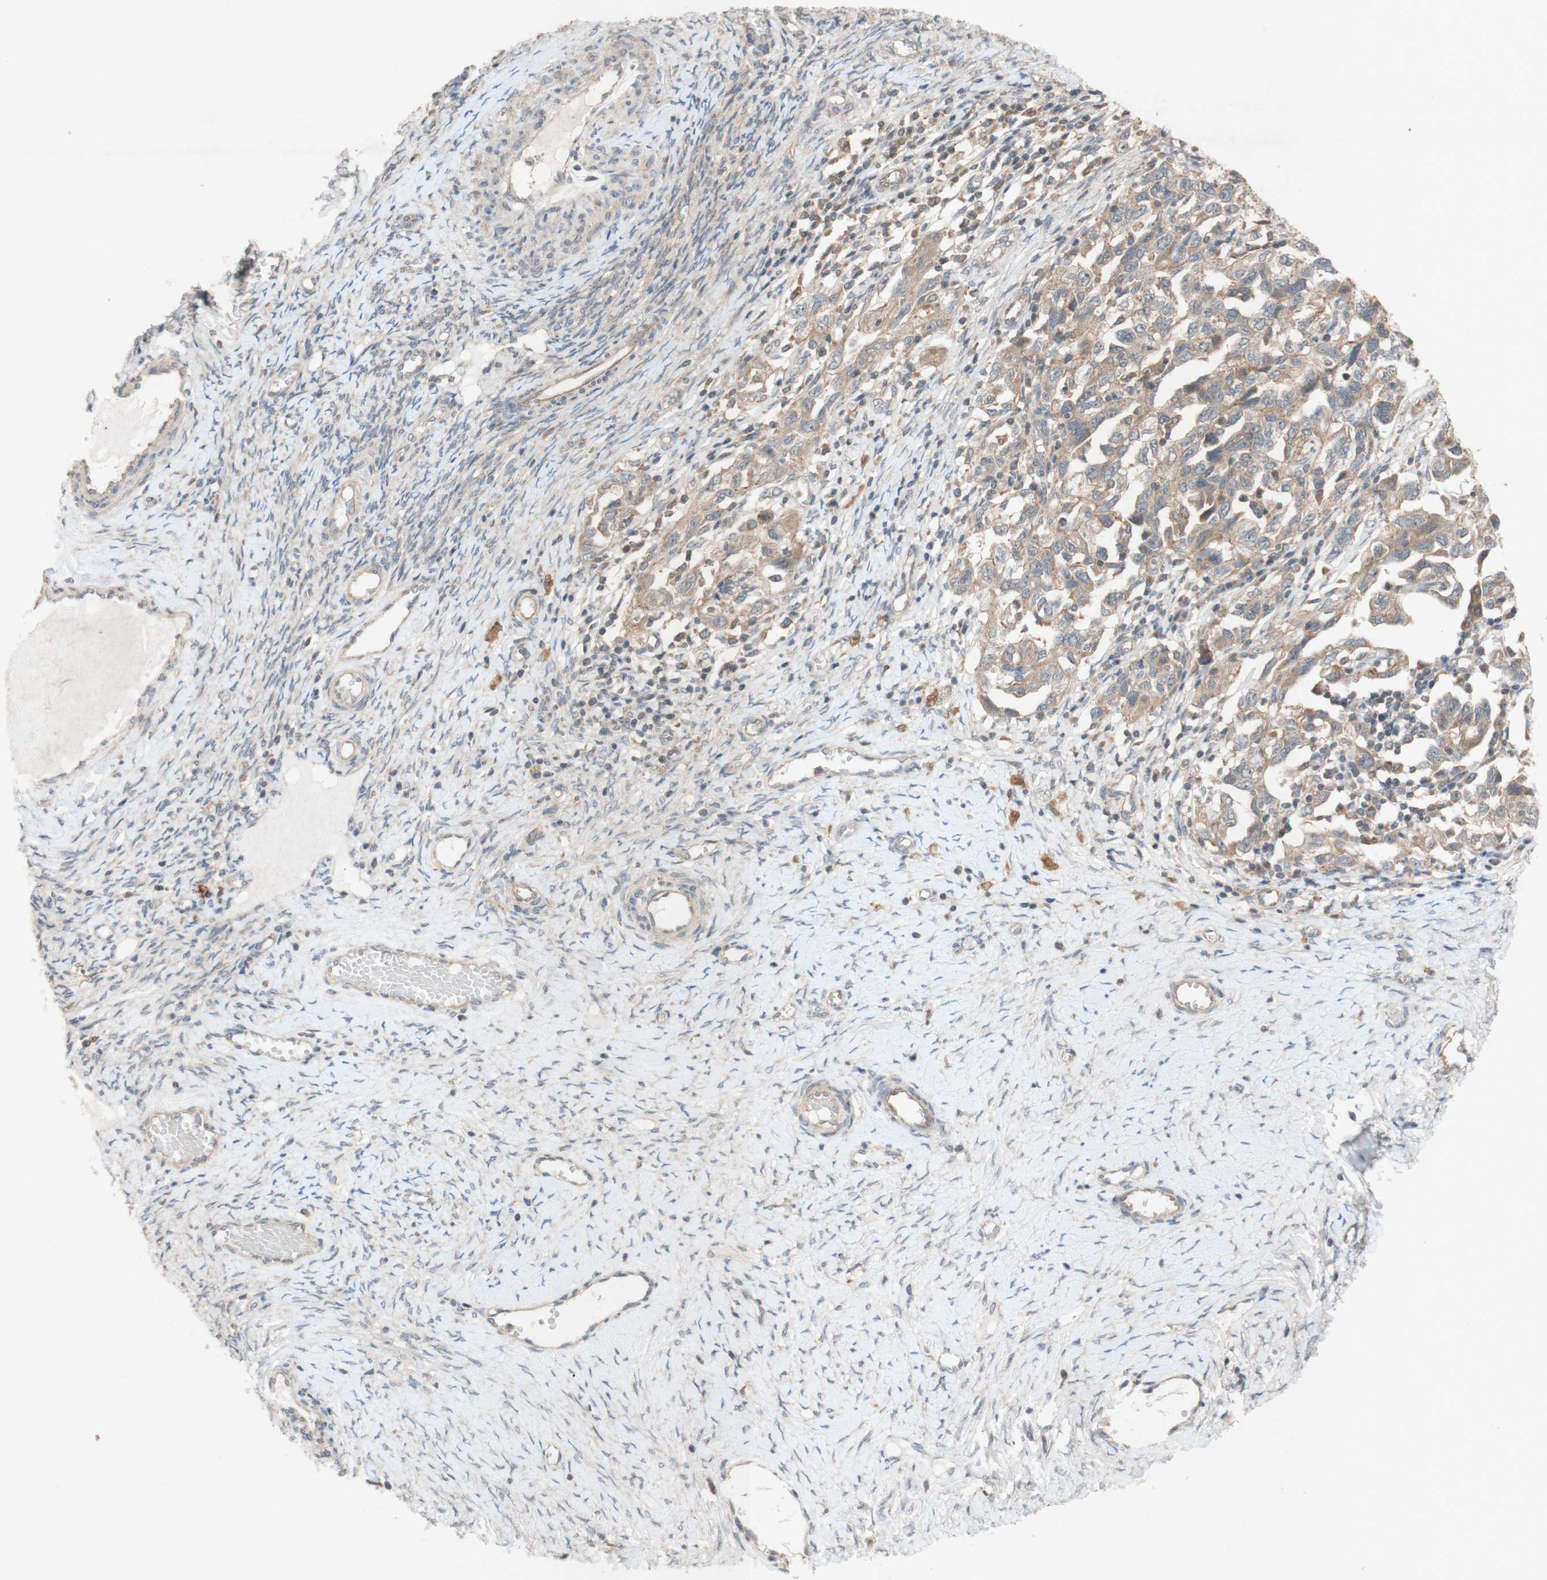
{"staining": {"intensity": "moderate", "quantity": ">75%", "location": "cytoplasmic/membranous"}, "tissue": "ovarian cancer", "cell_type": "Tumor cells", "image_type": "cancer", "snomed": [{"axis": "morphology", "description": "Carcinoma, NOS"}, {"axis": "morphology", "description": "Cystadenocarcinoma, serous, NOS"}, {"axis": "topography", "description": "Ovary"}], "caption": "Tumor cells reveal moderate cytoplasmic/membranous positivity in about >75% of cells in ovarian cancer (carcinoma).", "gene": "ATP6V1F", "patient": {"sex": "female", "age": 69}}